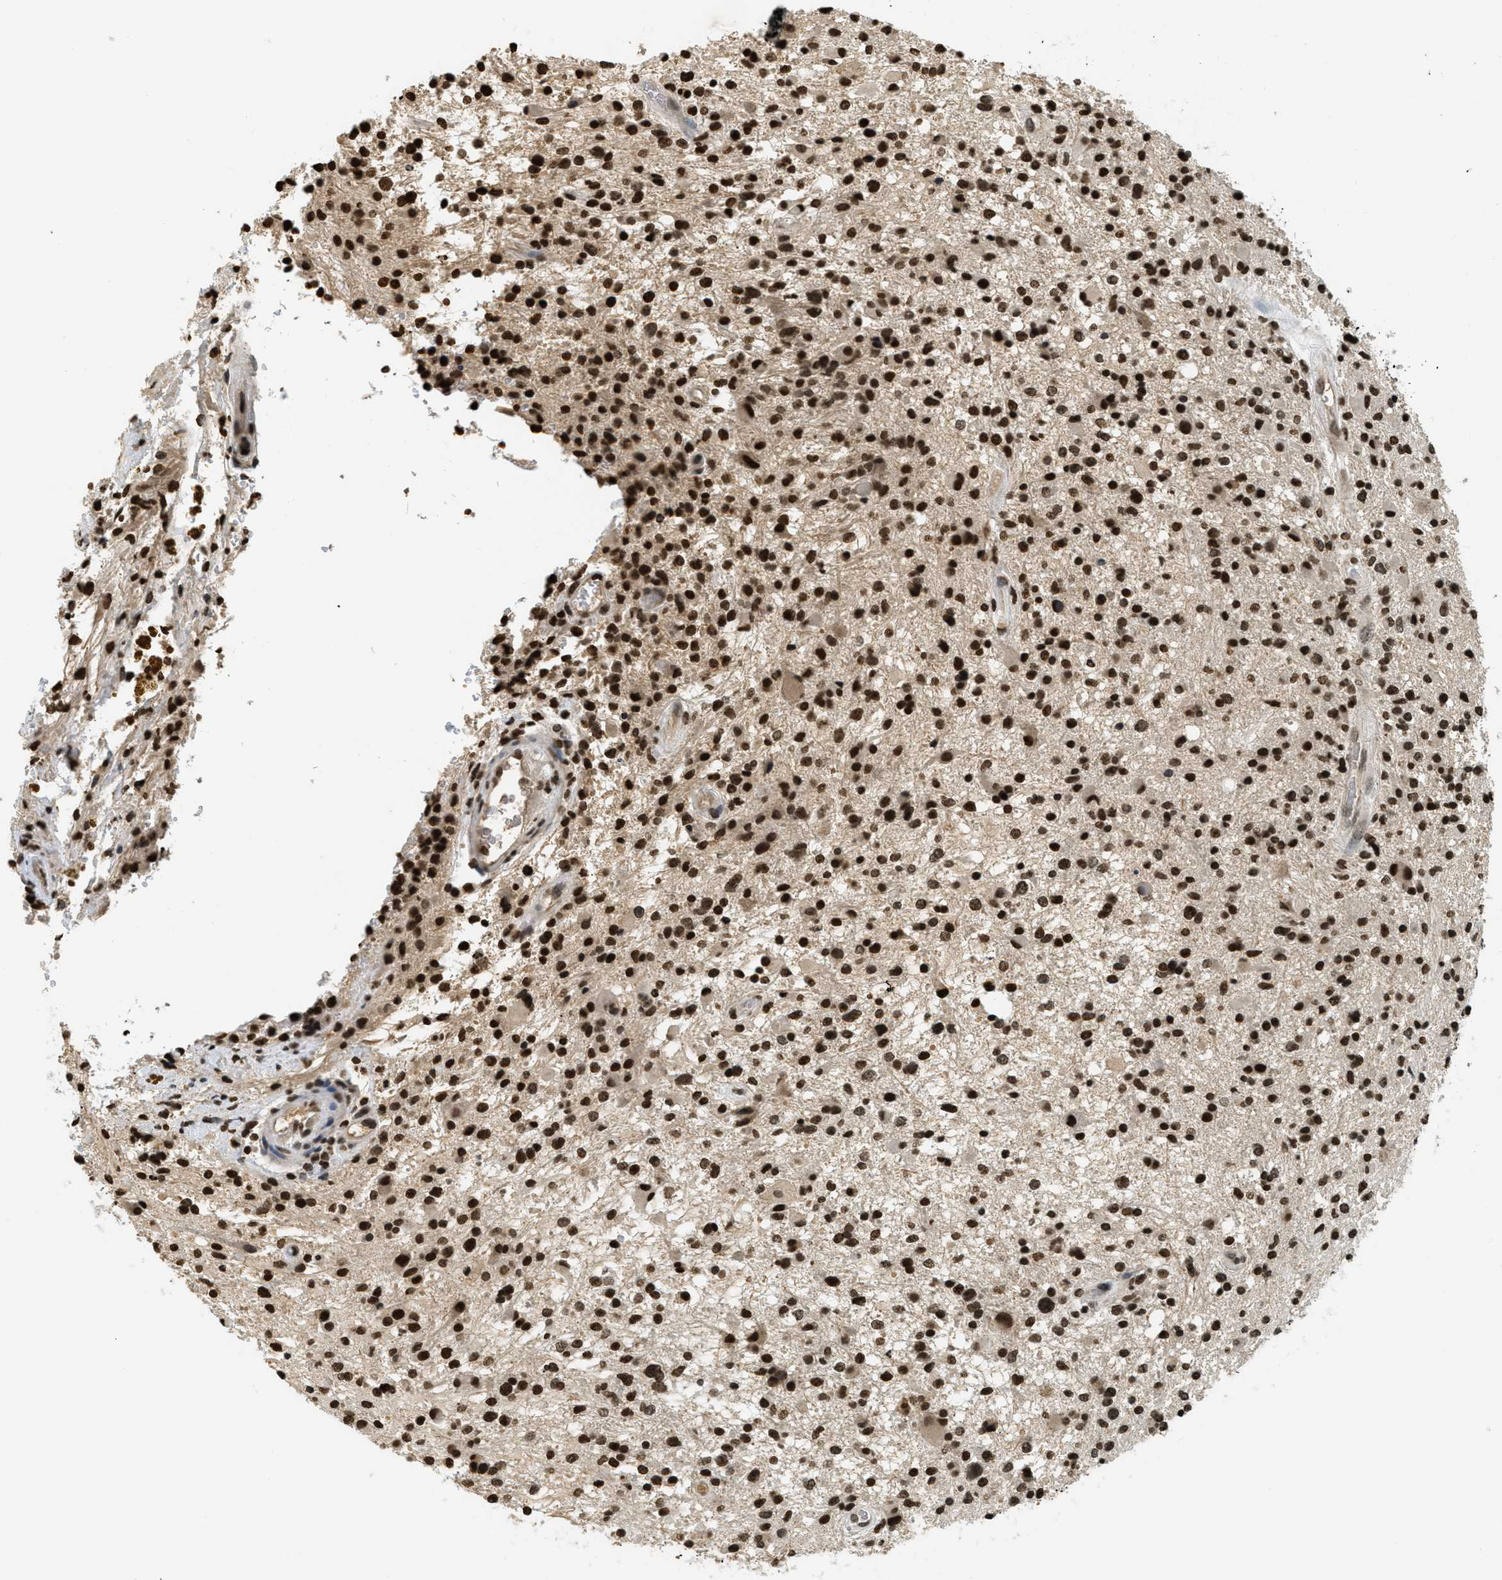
{"staining": {"intensity": "strong", "quantity": ">75%", "location": "nuclear"}, "tissue": "glioma", "cell_type": "Tumor cells", "image_type": "cancer", "snomed": [{"axis": "morphology", "description": "Glioma, malignant, High grade"}, {"axis": "topography", "description": "Brain"}], "caption": "A histopathology image of human glioma stained for a protein demonstrates strong nuclear brown staining in tumor cells. (DAB (3,3'-diaminobenzidine) IHC, brown staining for protein, blue staining for nuclei).", "gene": "LDB2", "patient": {"sex": "male", "age": 33}}